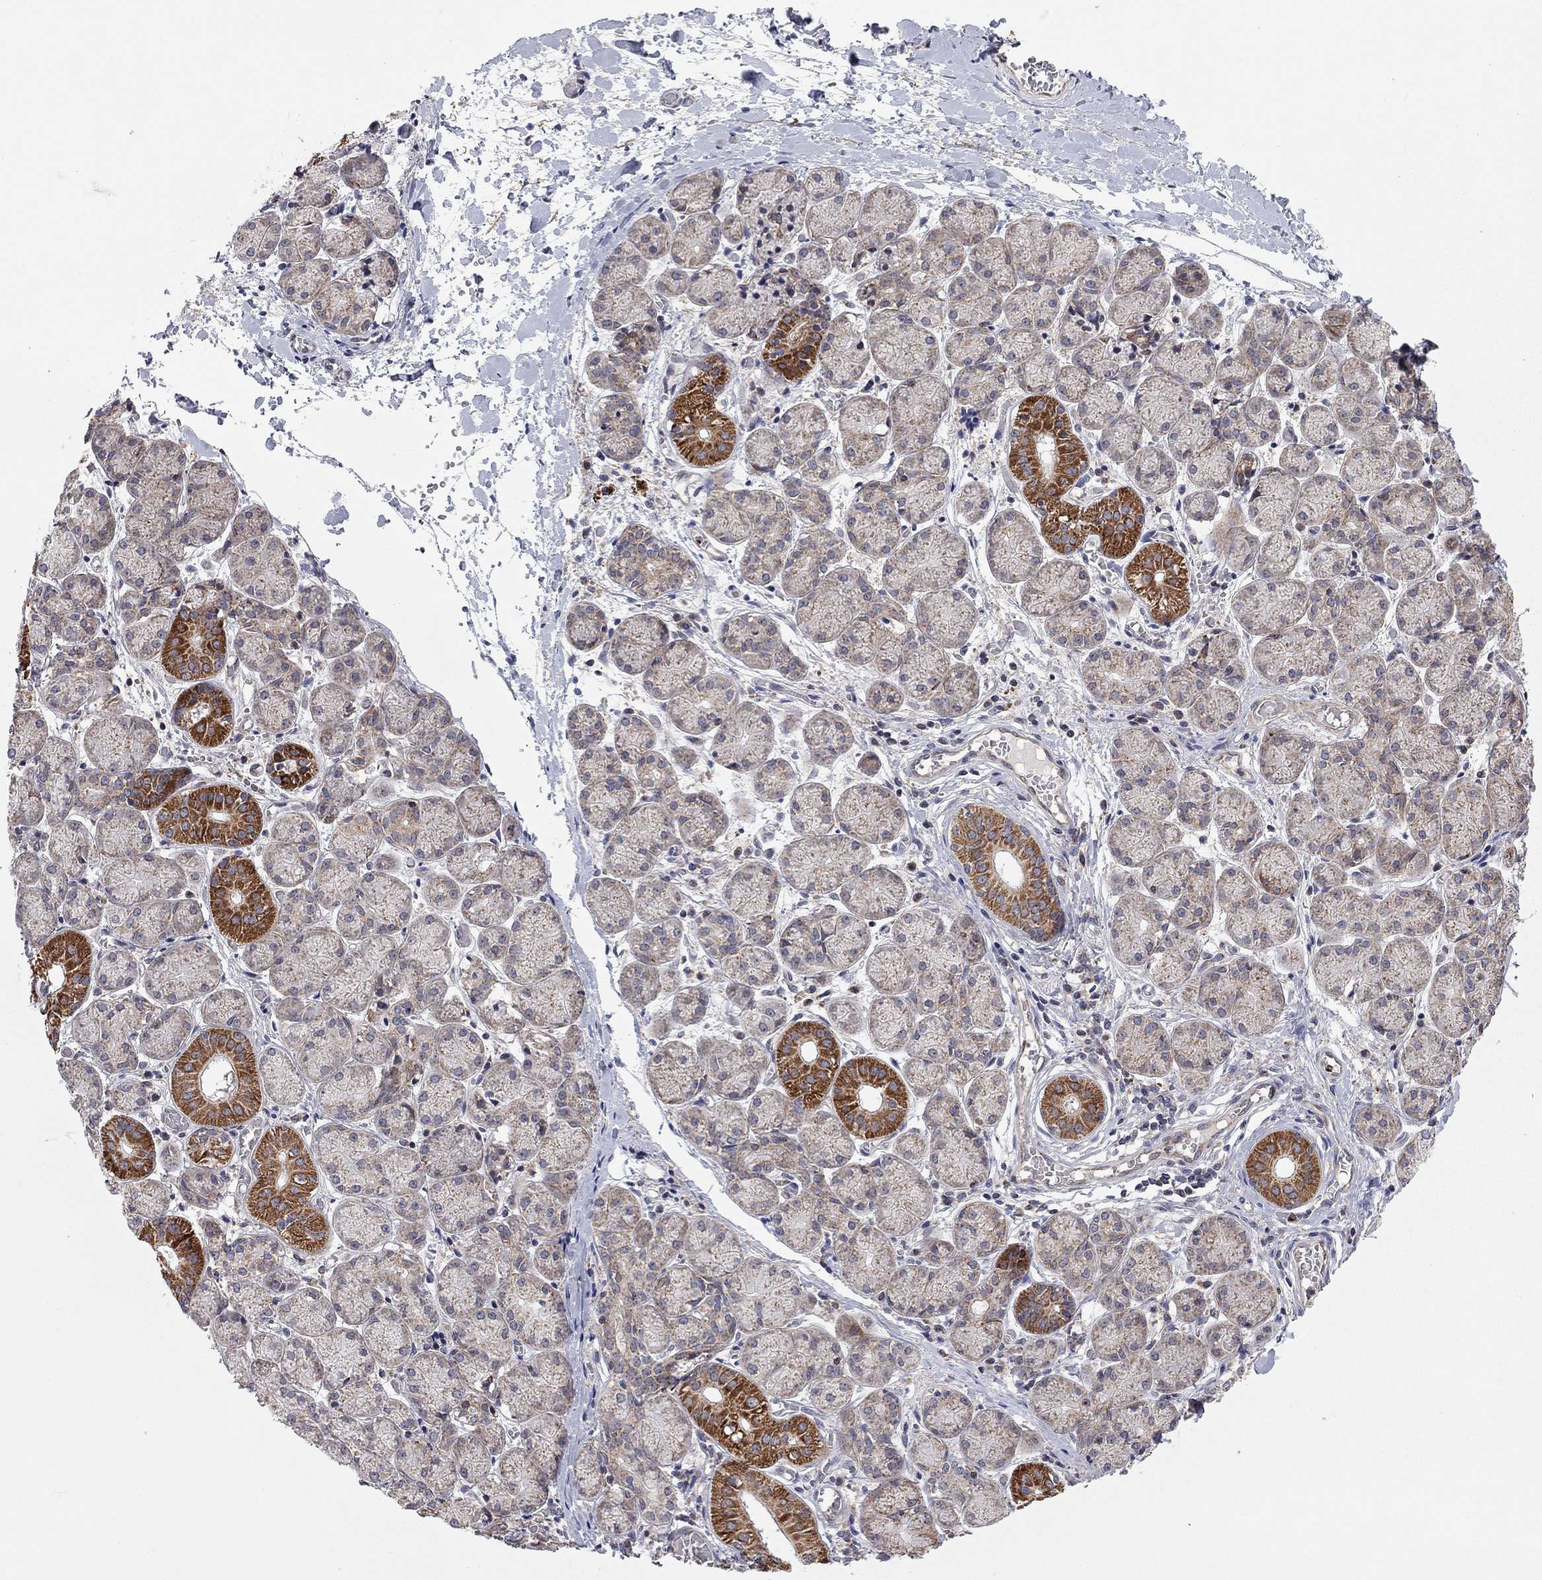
{"staining": {"intensity": "strong", "quantity": "<25%", "location": "cytoplasmic/membranous"}, "tissue": "salivary gland", "cell_type": "Glandular cells", "image_type": "normal", "snomed": [{"axis": "morphology", "description": "Normal tissue, NOS"}, {"axis": "topography", "description": "Salivary gland"}, {"axis": "topography", "description": "Peripheral nerve tissue"}], "caption": "Approximately <25% of glandular cells in benign salivary gland display strong cytoplasmic/membranous protein expression as visualized by brown immunohistochemical staining.", "gene": "IDS", "patient": {"sex": "female", "age": 24}}